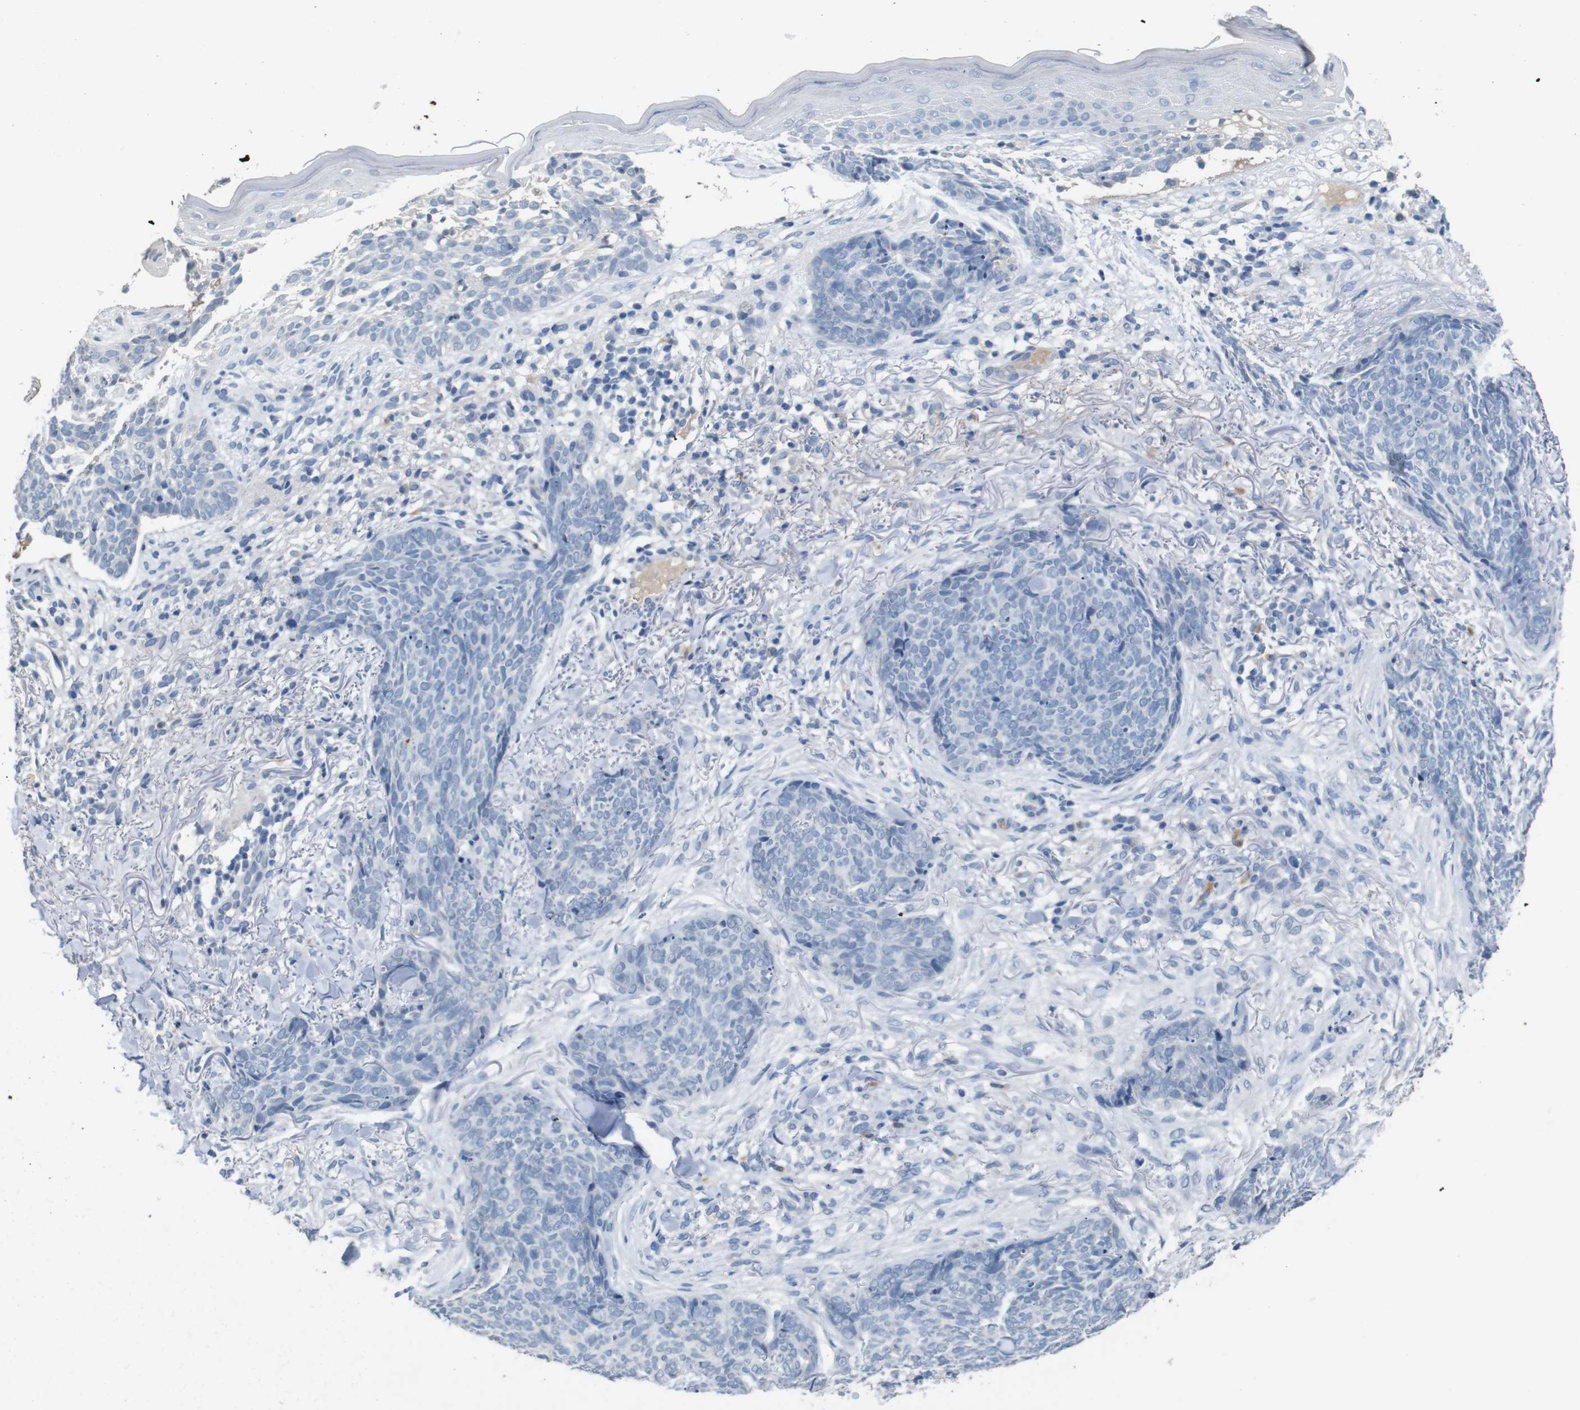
{"staining": {"intensity": "negative", "quantity": "none", "location": "none"}, "tissue": "skin cancer", "cell_type": "Tumor cells", "image_type": "cancer", "snomed": [{"axis": "morphology", "description": "Basal cell carcinoma"}, {"axis": "topography", "description": "Skin"}], "caption": "IHC histopathology image of skin cancer (basal cell carcinoma) stained for a protein (brown), which shows no positivity in tumor cells.", "gene": "SLC2A8", "patient": {"sex": "female", "age": 70}}